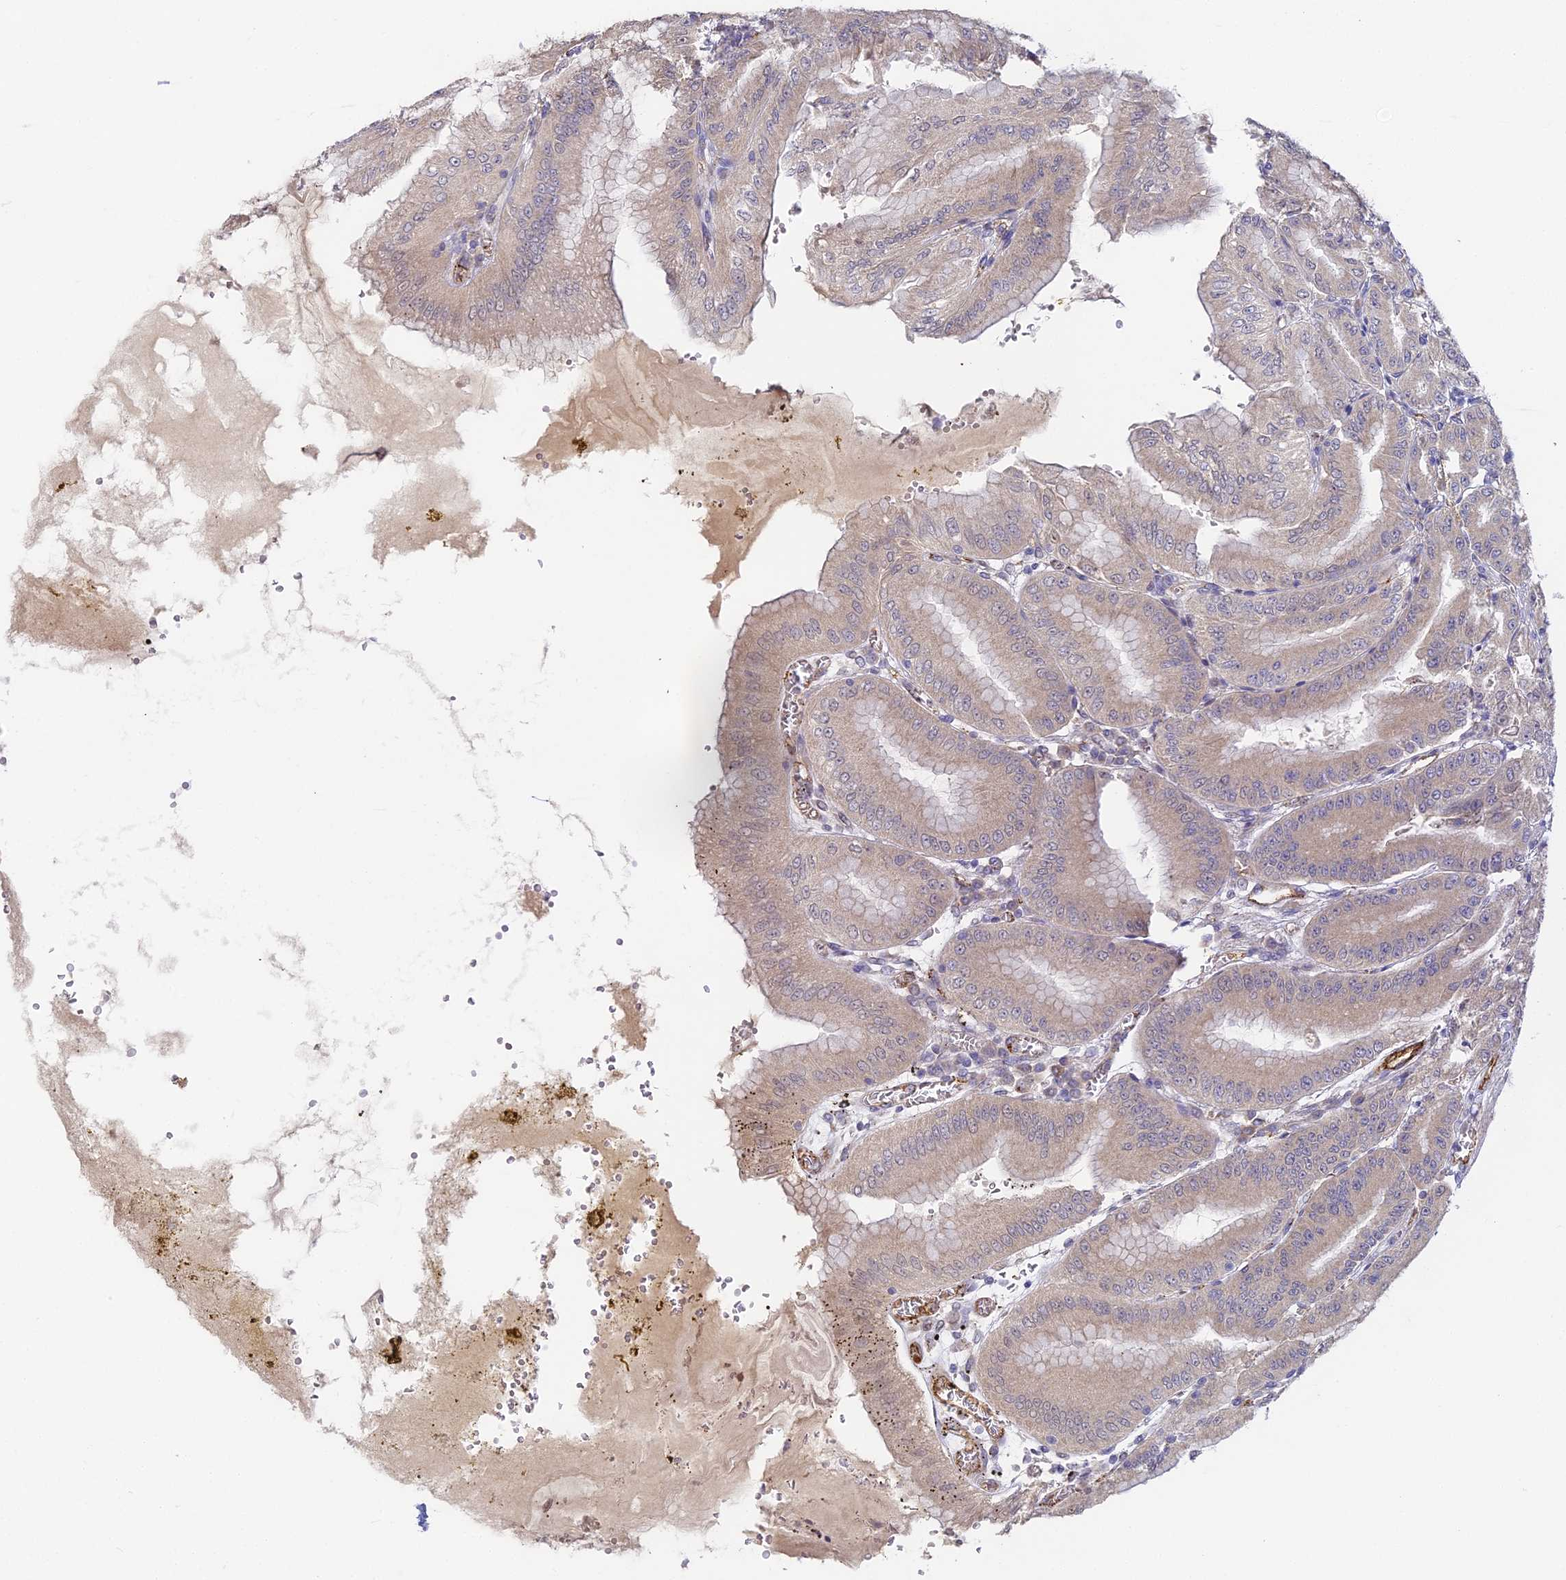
{"staining": {"intensity": "moderate", "quantity": "25%-75%", "location": "cytoplasmic/membranous"}, "tissue": "stomach", "cell_type": "Glandular cells", "image_type": "normal", "snomed": [{"axis": "morphology", "description": "Normal tissue, NOS"}, {"axis": "topography", "description": "Stomach, upper"}, {"axis": "topography", "description": "Stomach, lower"}], "caption": "An immunohistochemistry image of unremarkable tissue is shown. Protein staining in brown shows moderate cytoplasmic/membranous positivity in stomach within glandular cells. (Stains: DAB (3,3'-diaminobenzidine) in brown, nuclei in blue, Microscopy: brightfield microscopy at high magnification).", "gene": "DNAAF10", "patient": {"sex": "male", "age": 71}}